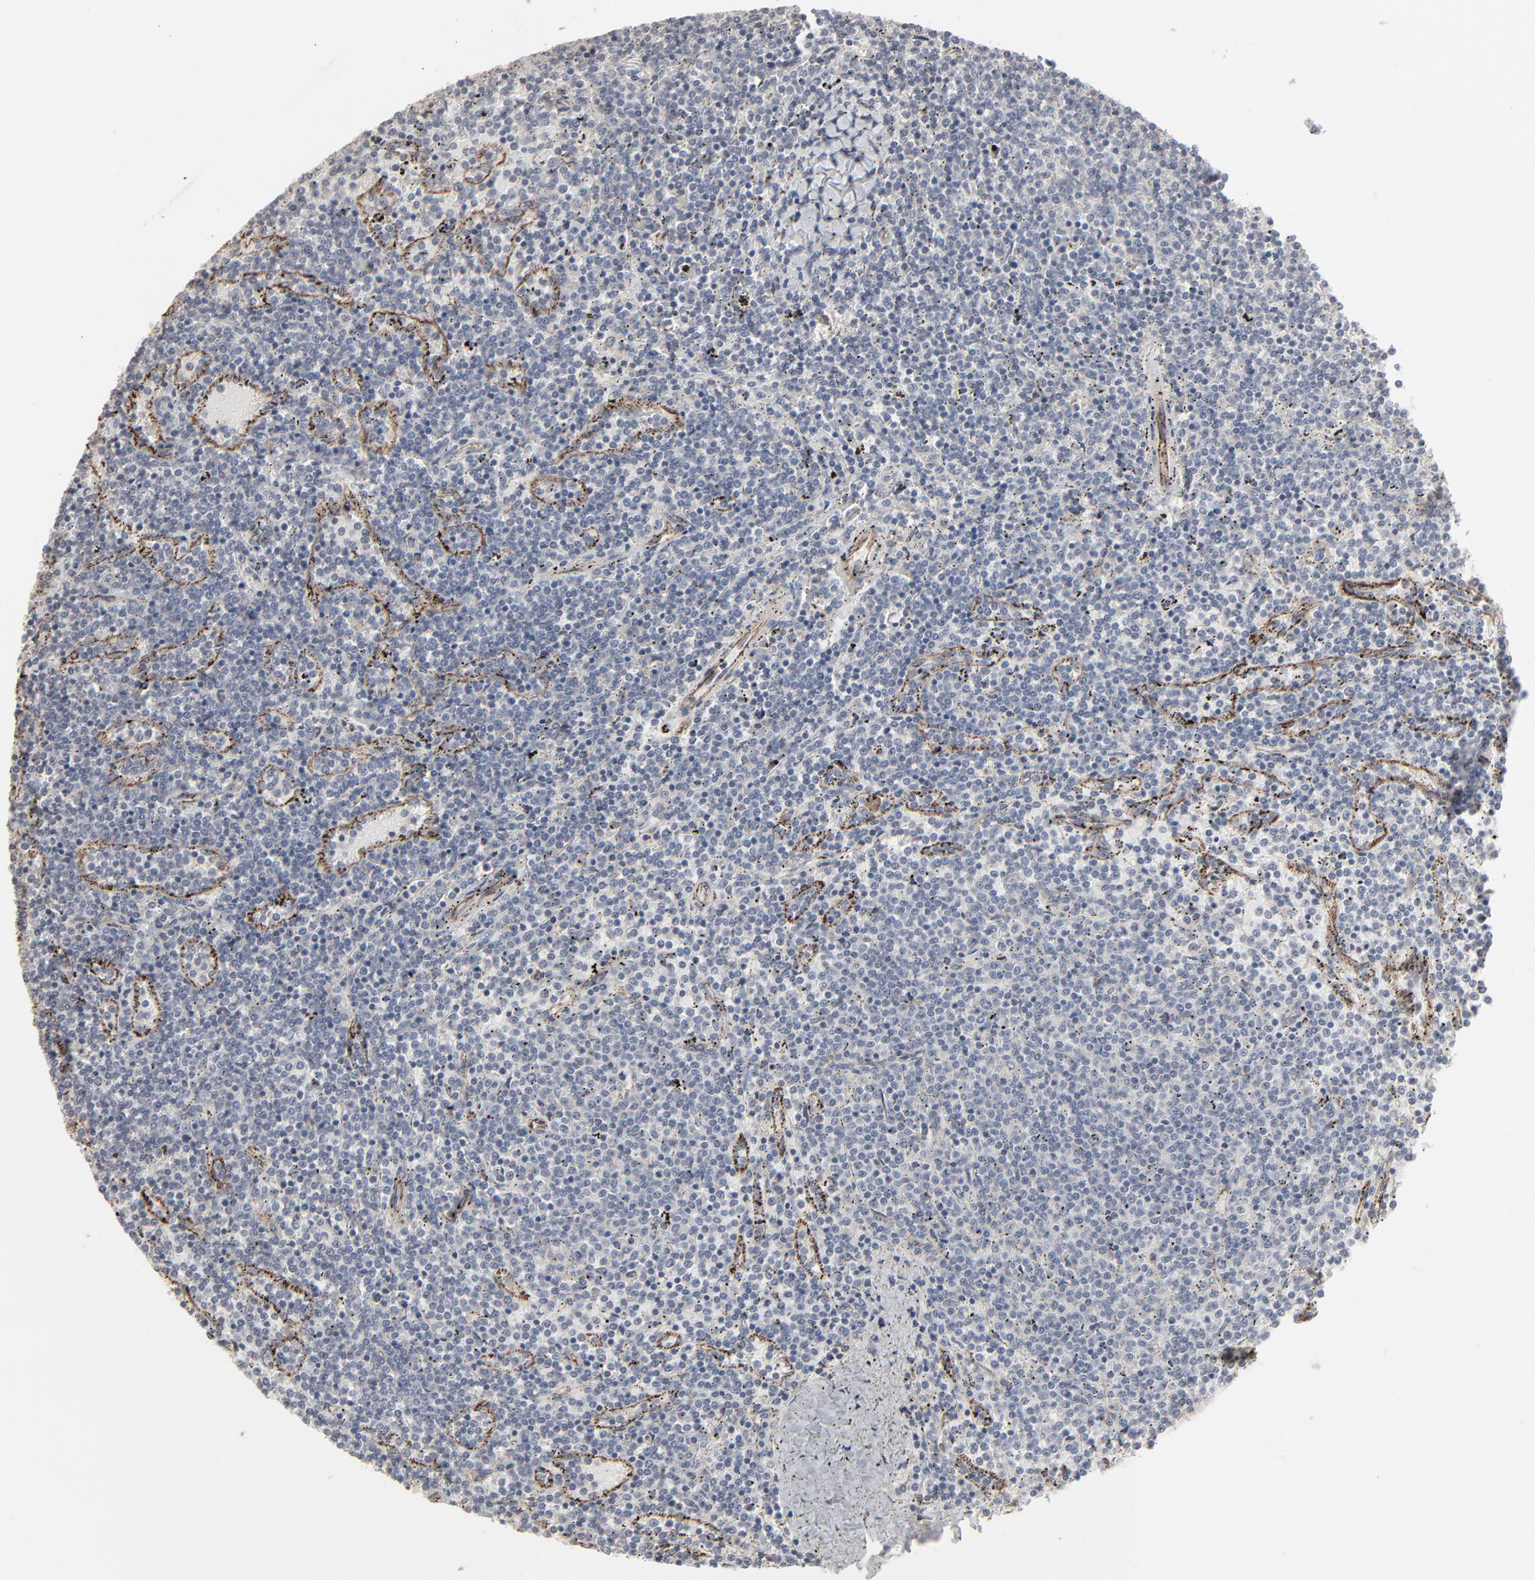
{"staining": {"intensity": "negative", "quantity": "none", "location": "none"}, "tissue": "lymphoma", "cell_type": "Tumor cells", "image_type": "cancer", "snomed": [{"axis": "morphology", "description": "Malignant lymphoma, non-Hodgkin's type, Low grade"}, {"axis": "topography", "description": "Spleen"}], "caption": "Tumor cells are negative for protein expression in human low-grade malignant lymphoma, non-Hodgkin's type.", "gene": "CTNND1", "patient": {"sex": "female", "age": 50}}